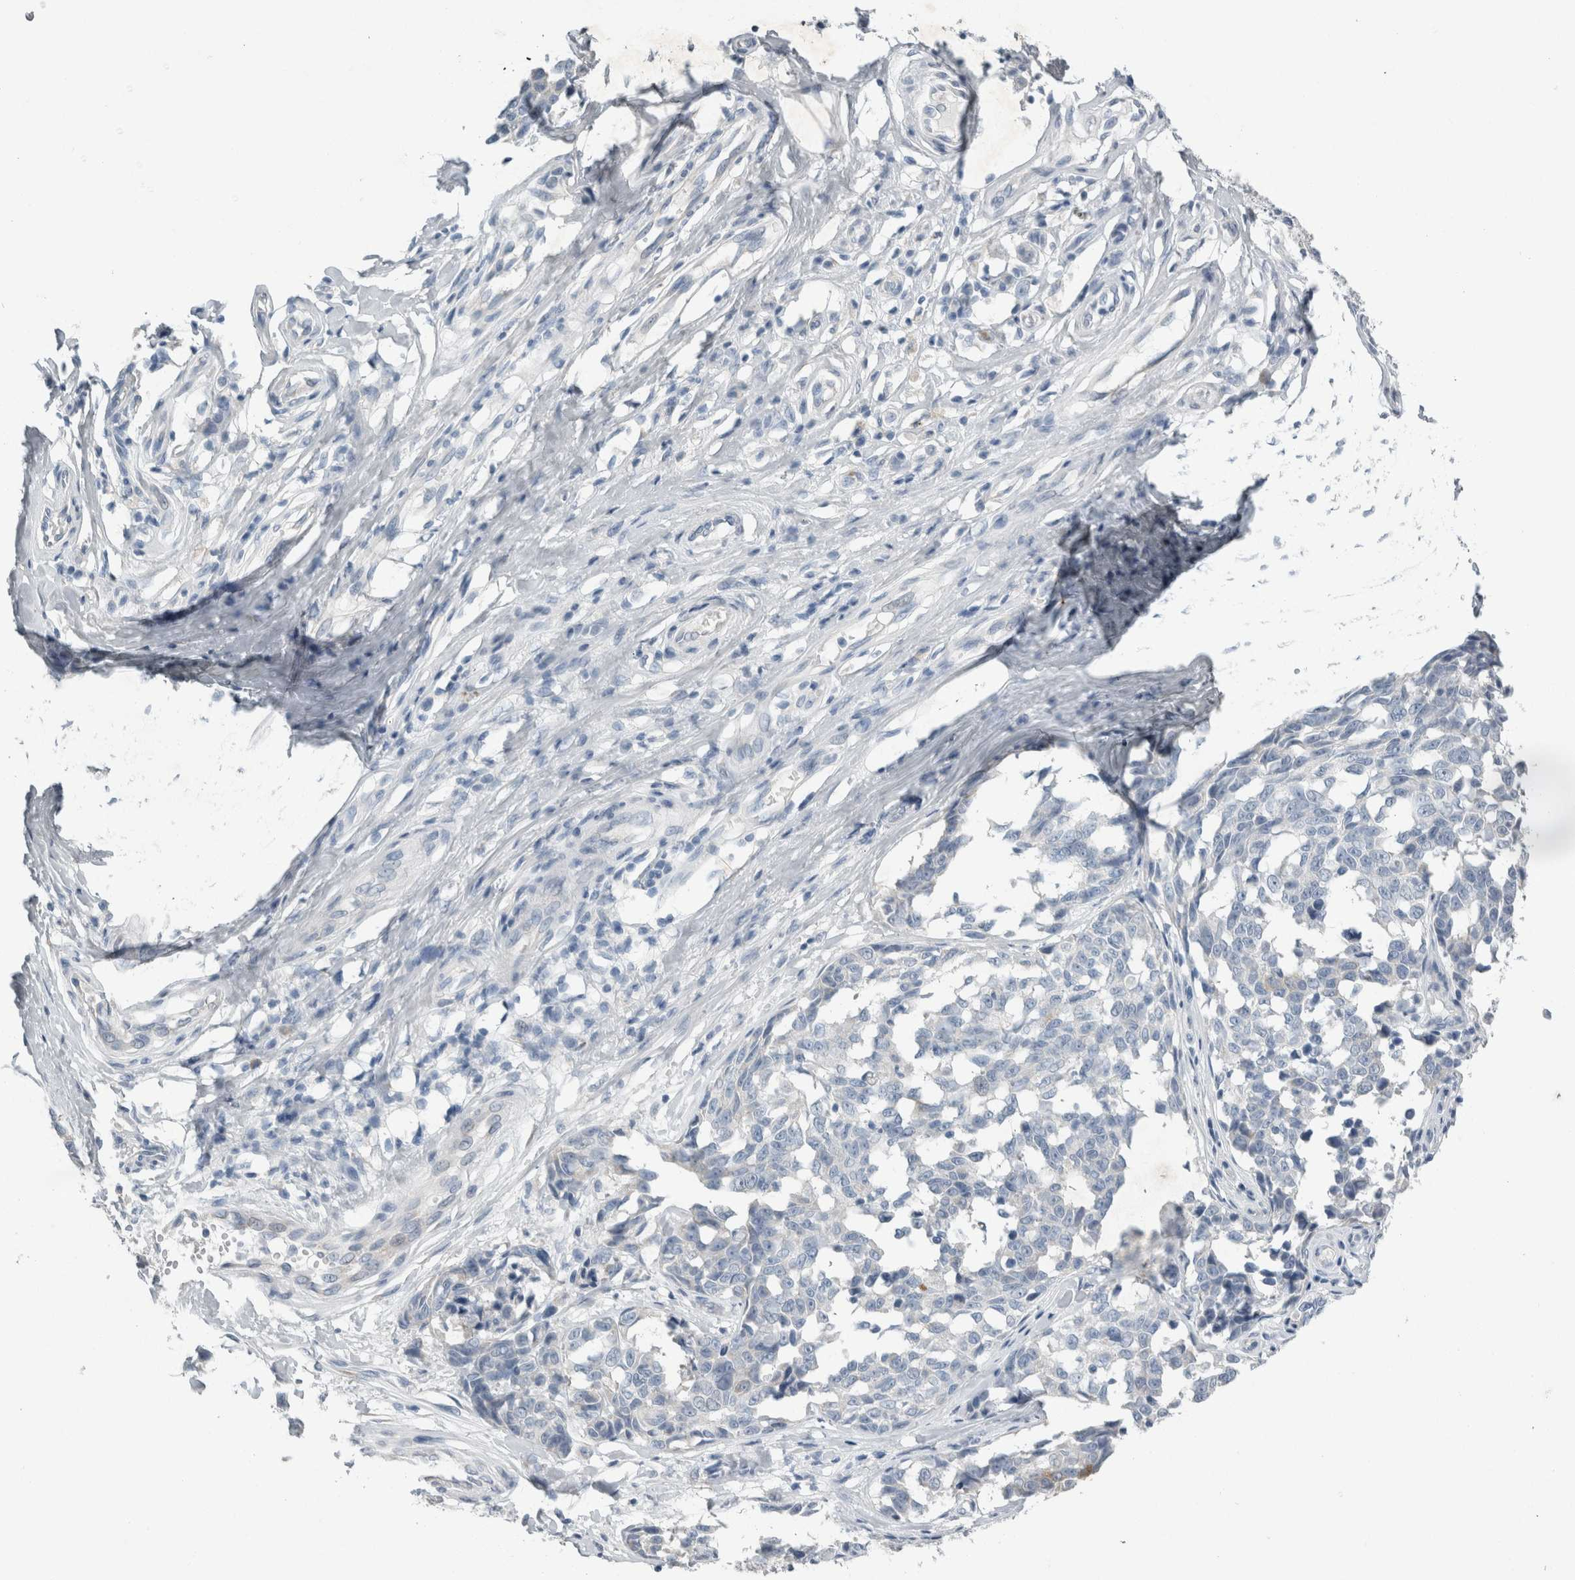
{"staining": {"intensity": "negative", "quantity": "none", "location": "none"}, "tissue": "melanoma", "cell_type": "Tumor cells", "image_type": "cancer", "snomed": [{"axis": "morphology", "description": "Malignant melanoma, NOS"}, {"axis": "topography", "description": "Skin"}], "caption": "IHC of melanoma displays no staining in tumor cells.", "gene": "NEFM", "patient": {"sex": "female", "age": 64}}